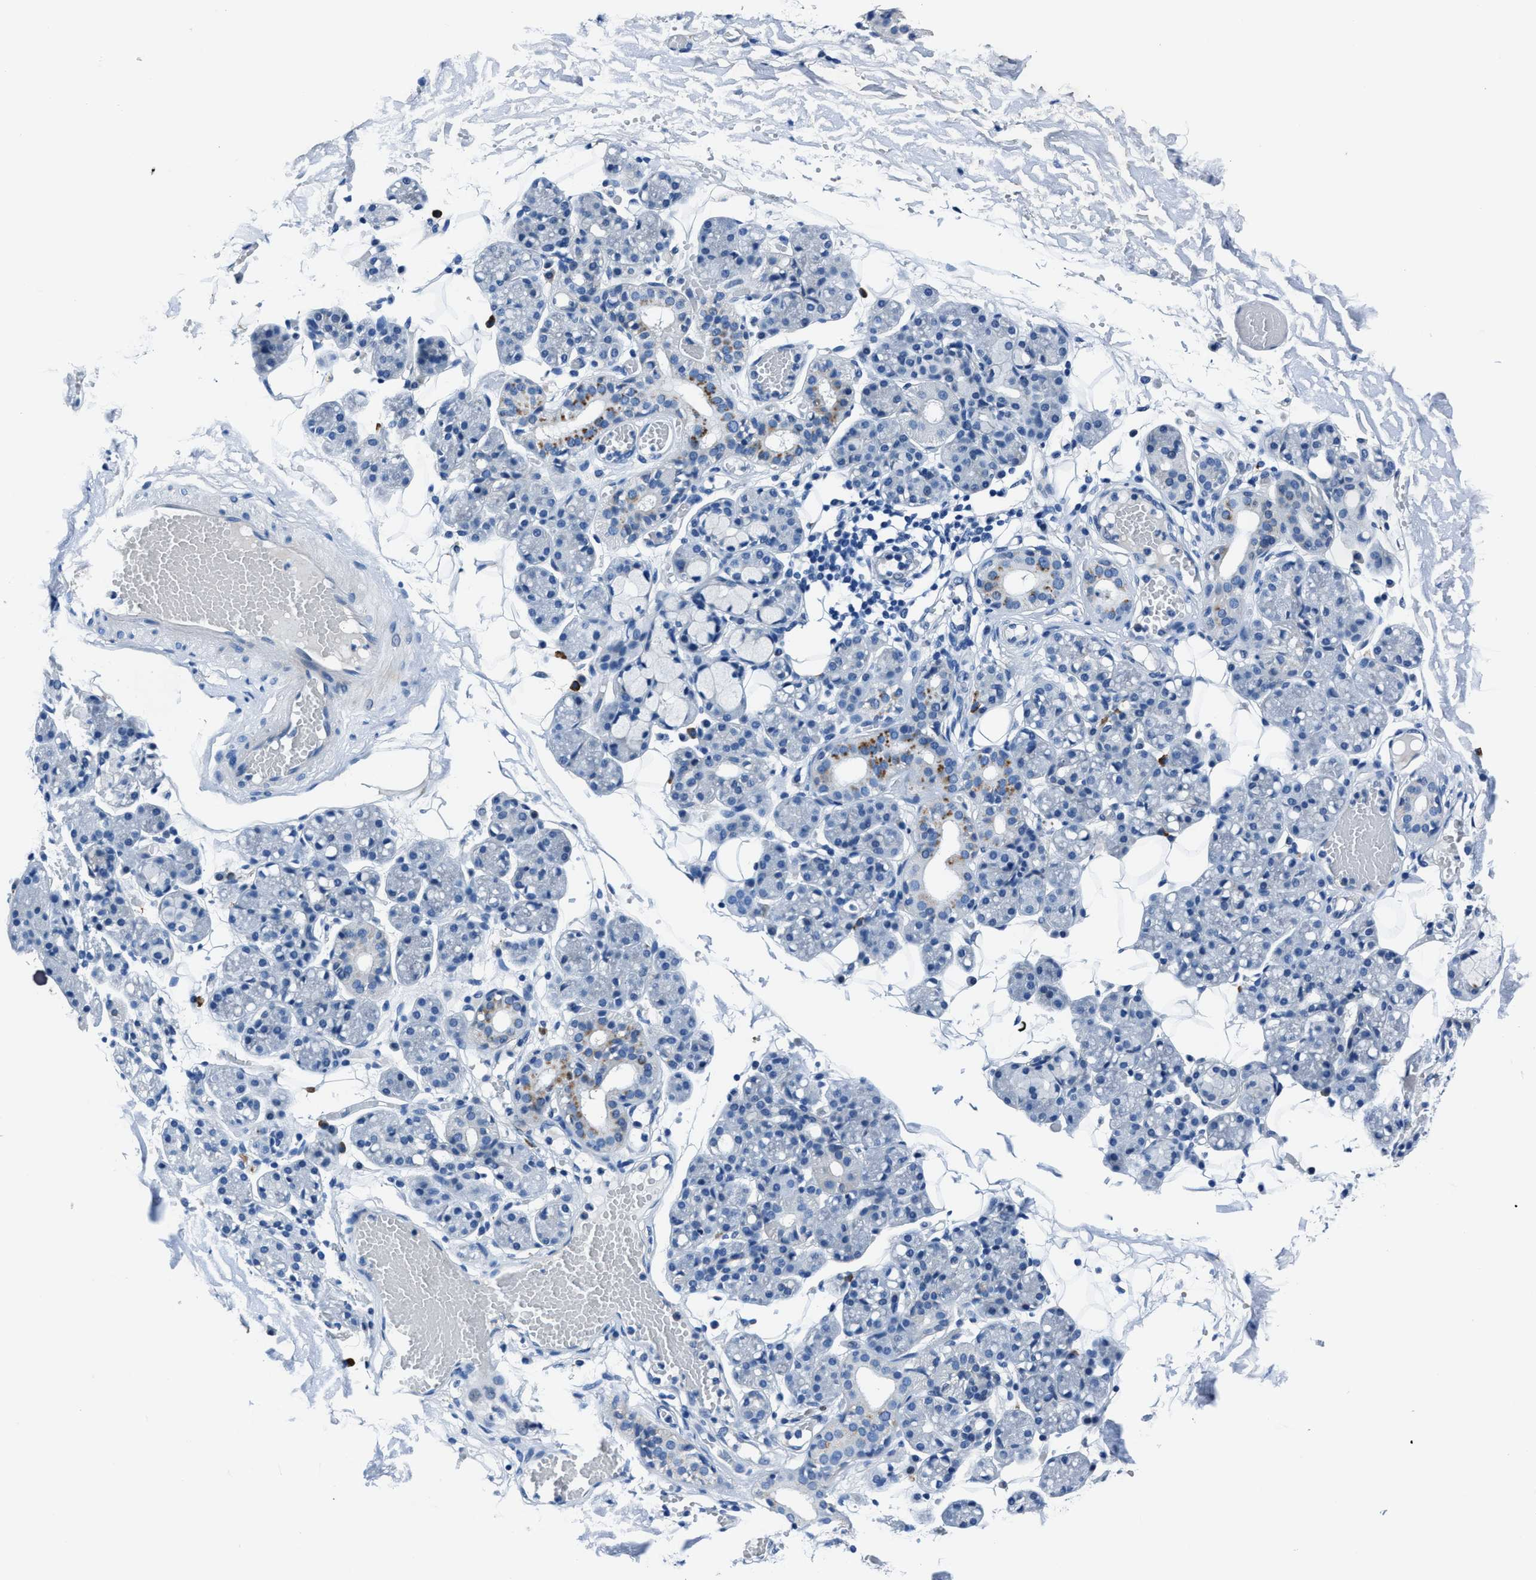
{"staining": {"intensity": "moderate", "quantity": "<25%", "location": "cytoplasmic/membranous"}, "tissue": "salivary gland", "cell_type": "Glandular cells", "image_type": "normal", "snomed": [{"axis": "morphology", "description": "Normal tissue, NOS"}, {"axis": "topography", "description": "Salivary gland"}], "caption": "Unremarkable salivary gland exhibits moderate cytoplasmic/membranous positivity in about <25% of glandular cells, visualized by immunohistochemistry.", "gene": "NACAD", "patient": {"sex": "male", "age": 63}}